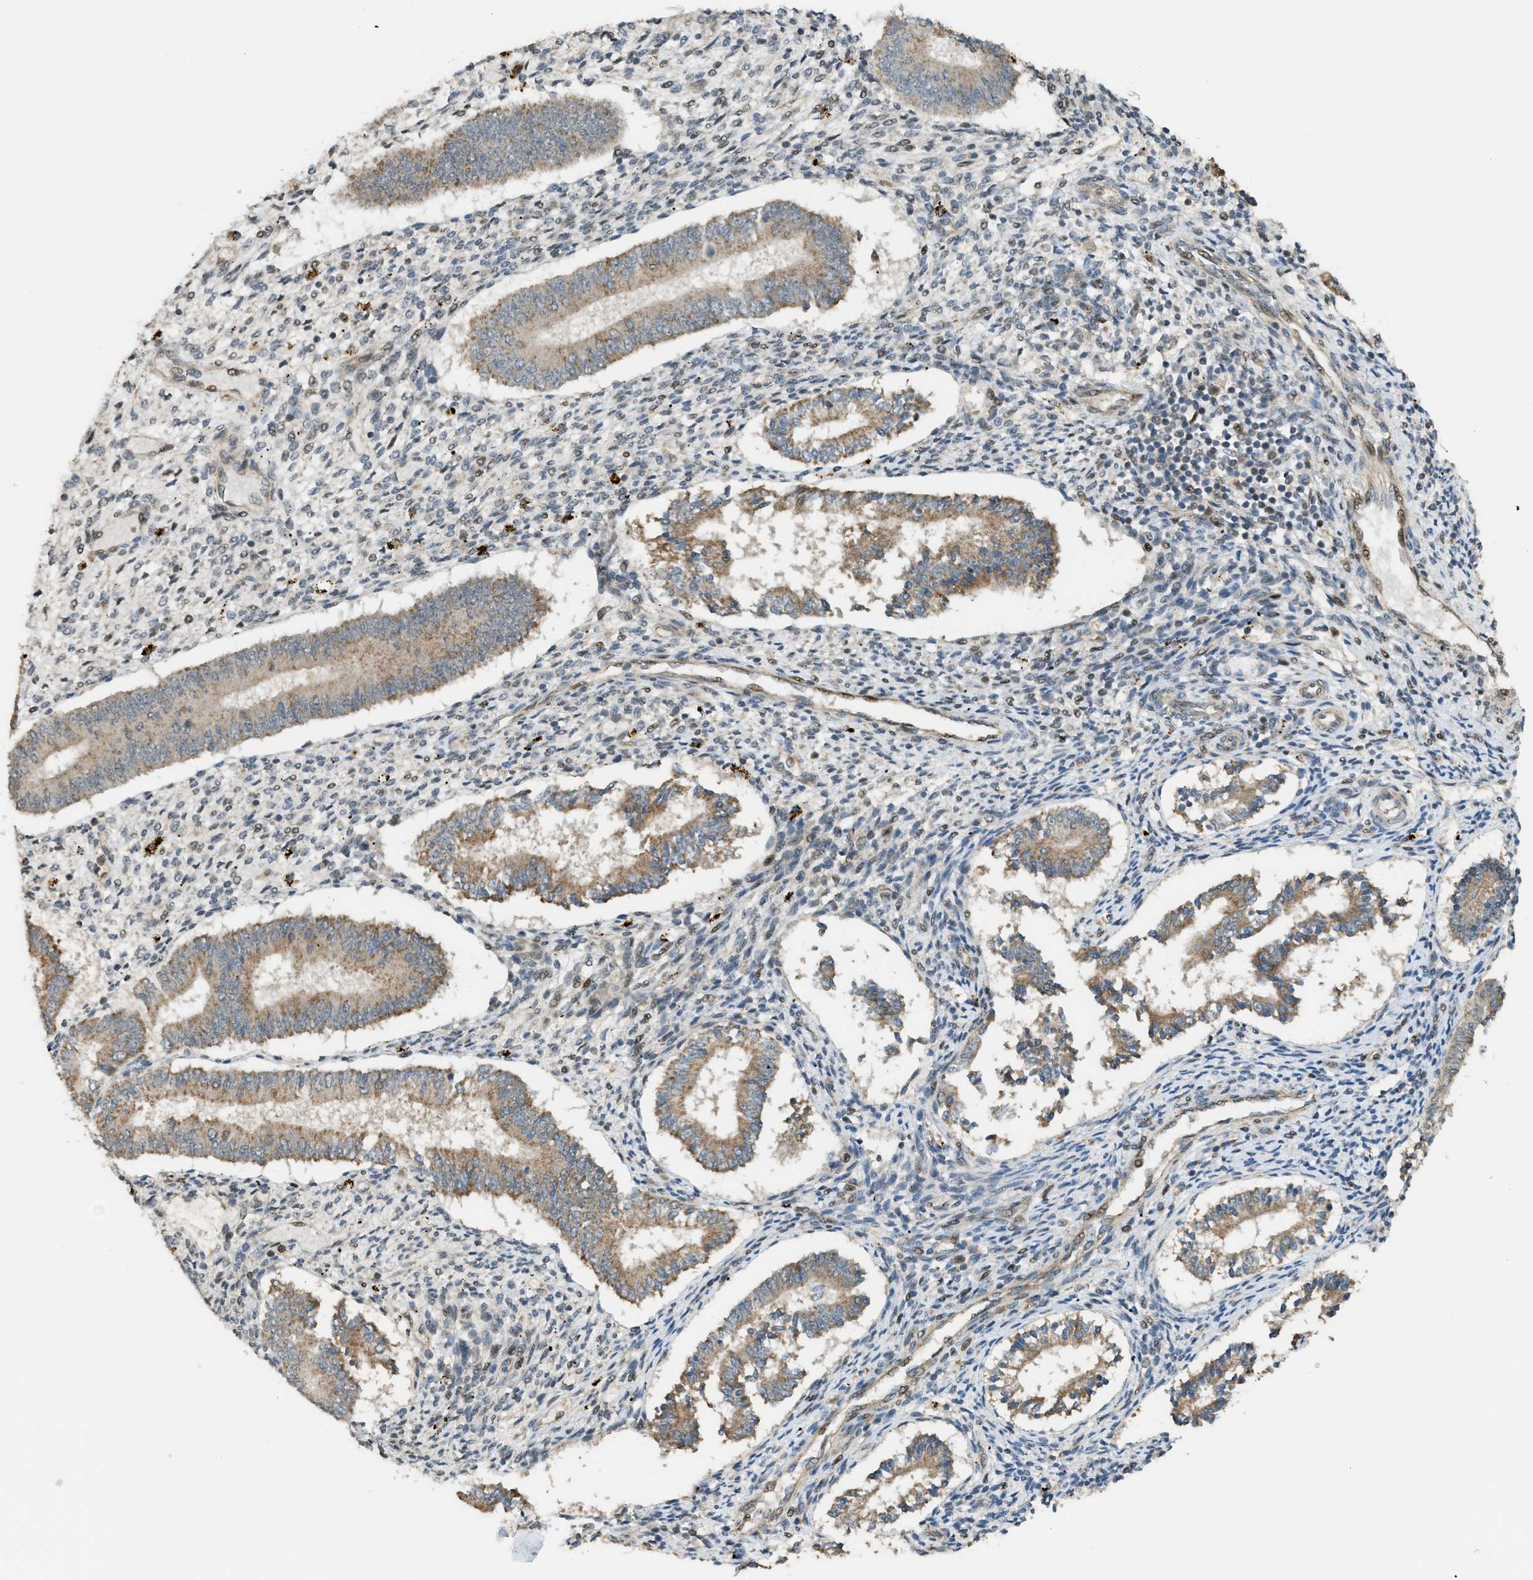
{"staining": {"intensity": "weak", "quantity": "<25%", "location": "cytoplasmic/membranous,nuclear"}, "tissue": "endometrium", "cell_type": "Cells in endometrial stroma", "image_type": "normal", "snomed": [{"axis": "morphology", "description": "Normal tissue, NOS"}, {"axis": "topography", "description": "Endometrium"}], "caption": "Human endometrium stained for a protein using immunohistochemistry shows no staining in cells in endometrial stroma.", "gene": "CCDC186", "patient": {"sex": "female", "age": 42}}